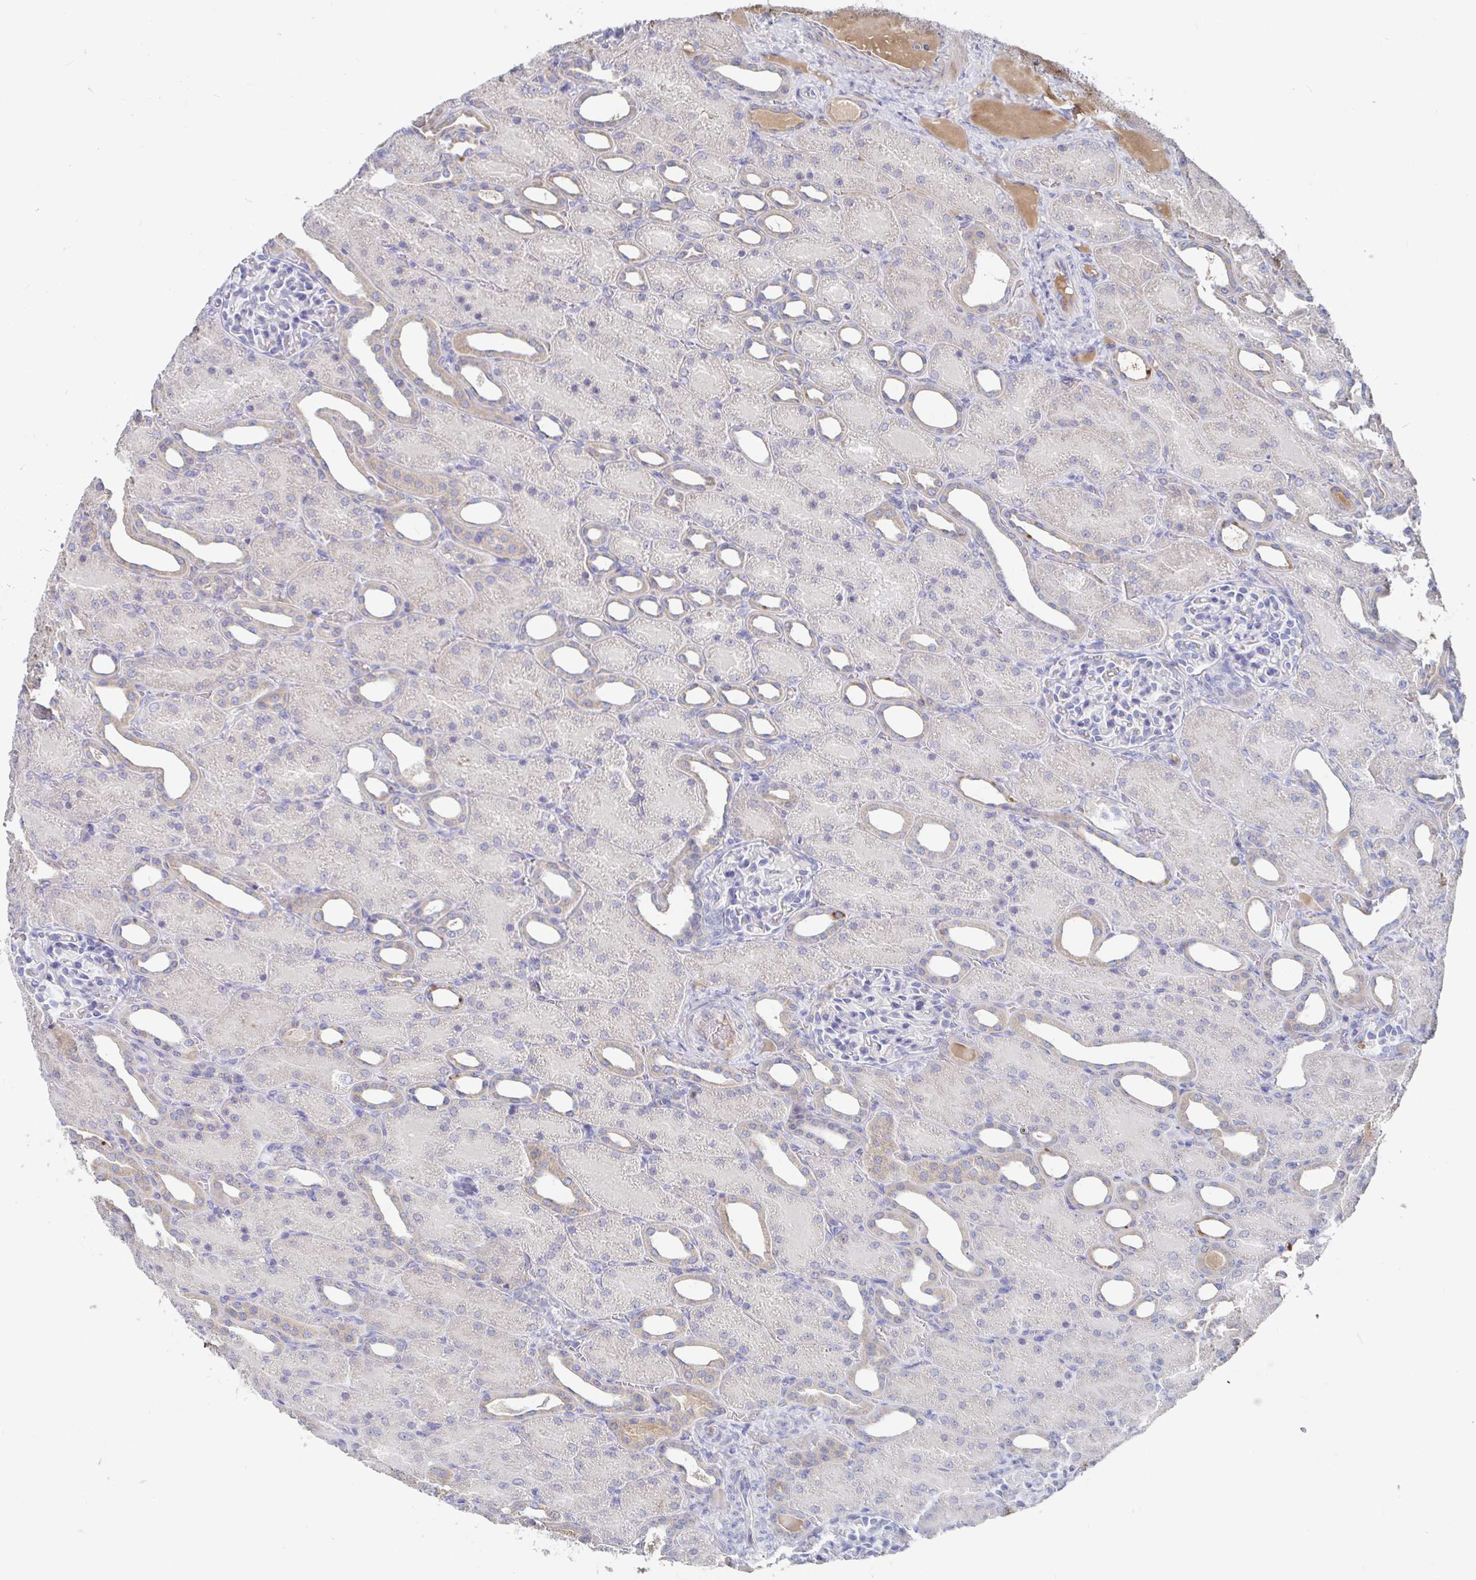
{"staining": {"intensity": "negative", "quantity": "none", "location": "none"}, "tissue": "kidney", "cell_type": "Cells in glomeruli", "image_type": "normal", "snomed": [{"axis": "morphology", "description": "Normal tissue, NOS"}, {"axis": "topography", "description": "Kidney"}], "caption": "A high-resolution histopathology image shows immunohistochemistry (IHC) staining of benign kidney, which shows no significant positivity in cells in glomeruli. (DAB (3,3'-diaminobenzidine) immunohistochemistry (IHC) with hematoxylin counter stain).", "gene": "GPR148", "patient": {"sex": "male", "age": 2}}